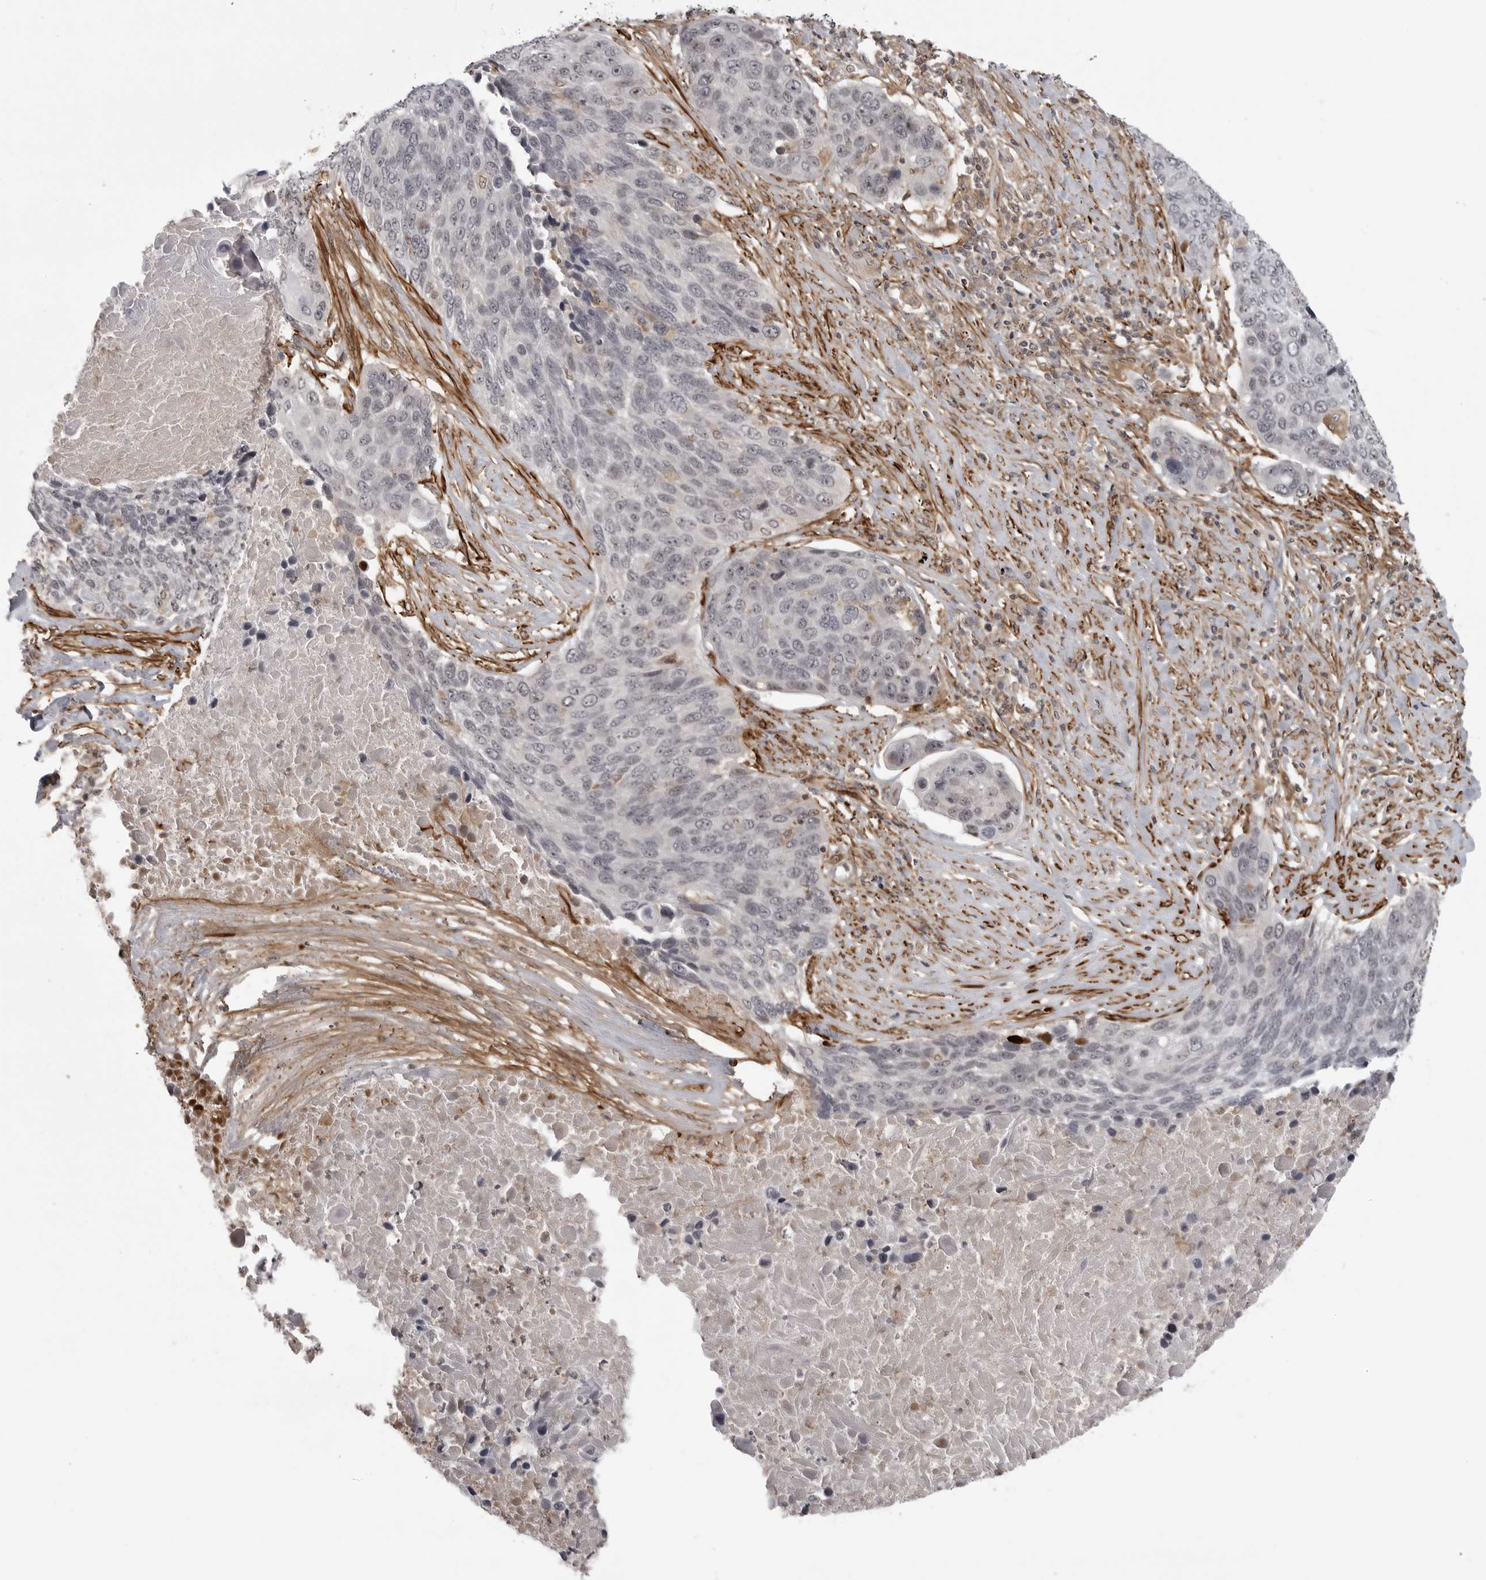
{"staining": {"intensity": "weak", "quantity": "<25%", "location": "nuclear"}, "tissue": "lung cancer", "cell_type": "Tumor cells", "image_type": "cancer", "snomed": [{"axis": "morphology", "description": "Squamous cell carcinoma, NOS"}, {"axis": "topography", "description": "Lung"}], "caption": "Immunohistochemistry (IHC) photomicrograph of neoplastic tissue: human squamous cell carcinoma (lung) stained with DAB (3,3'-diaminobenzidine) displays no significant protein positivity in tumor cells.", "gene": "TUT4", "patient": {"sex": "male", "age": 66}}